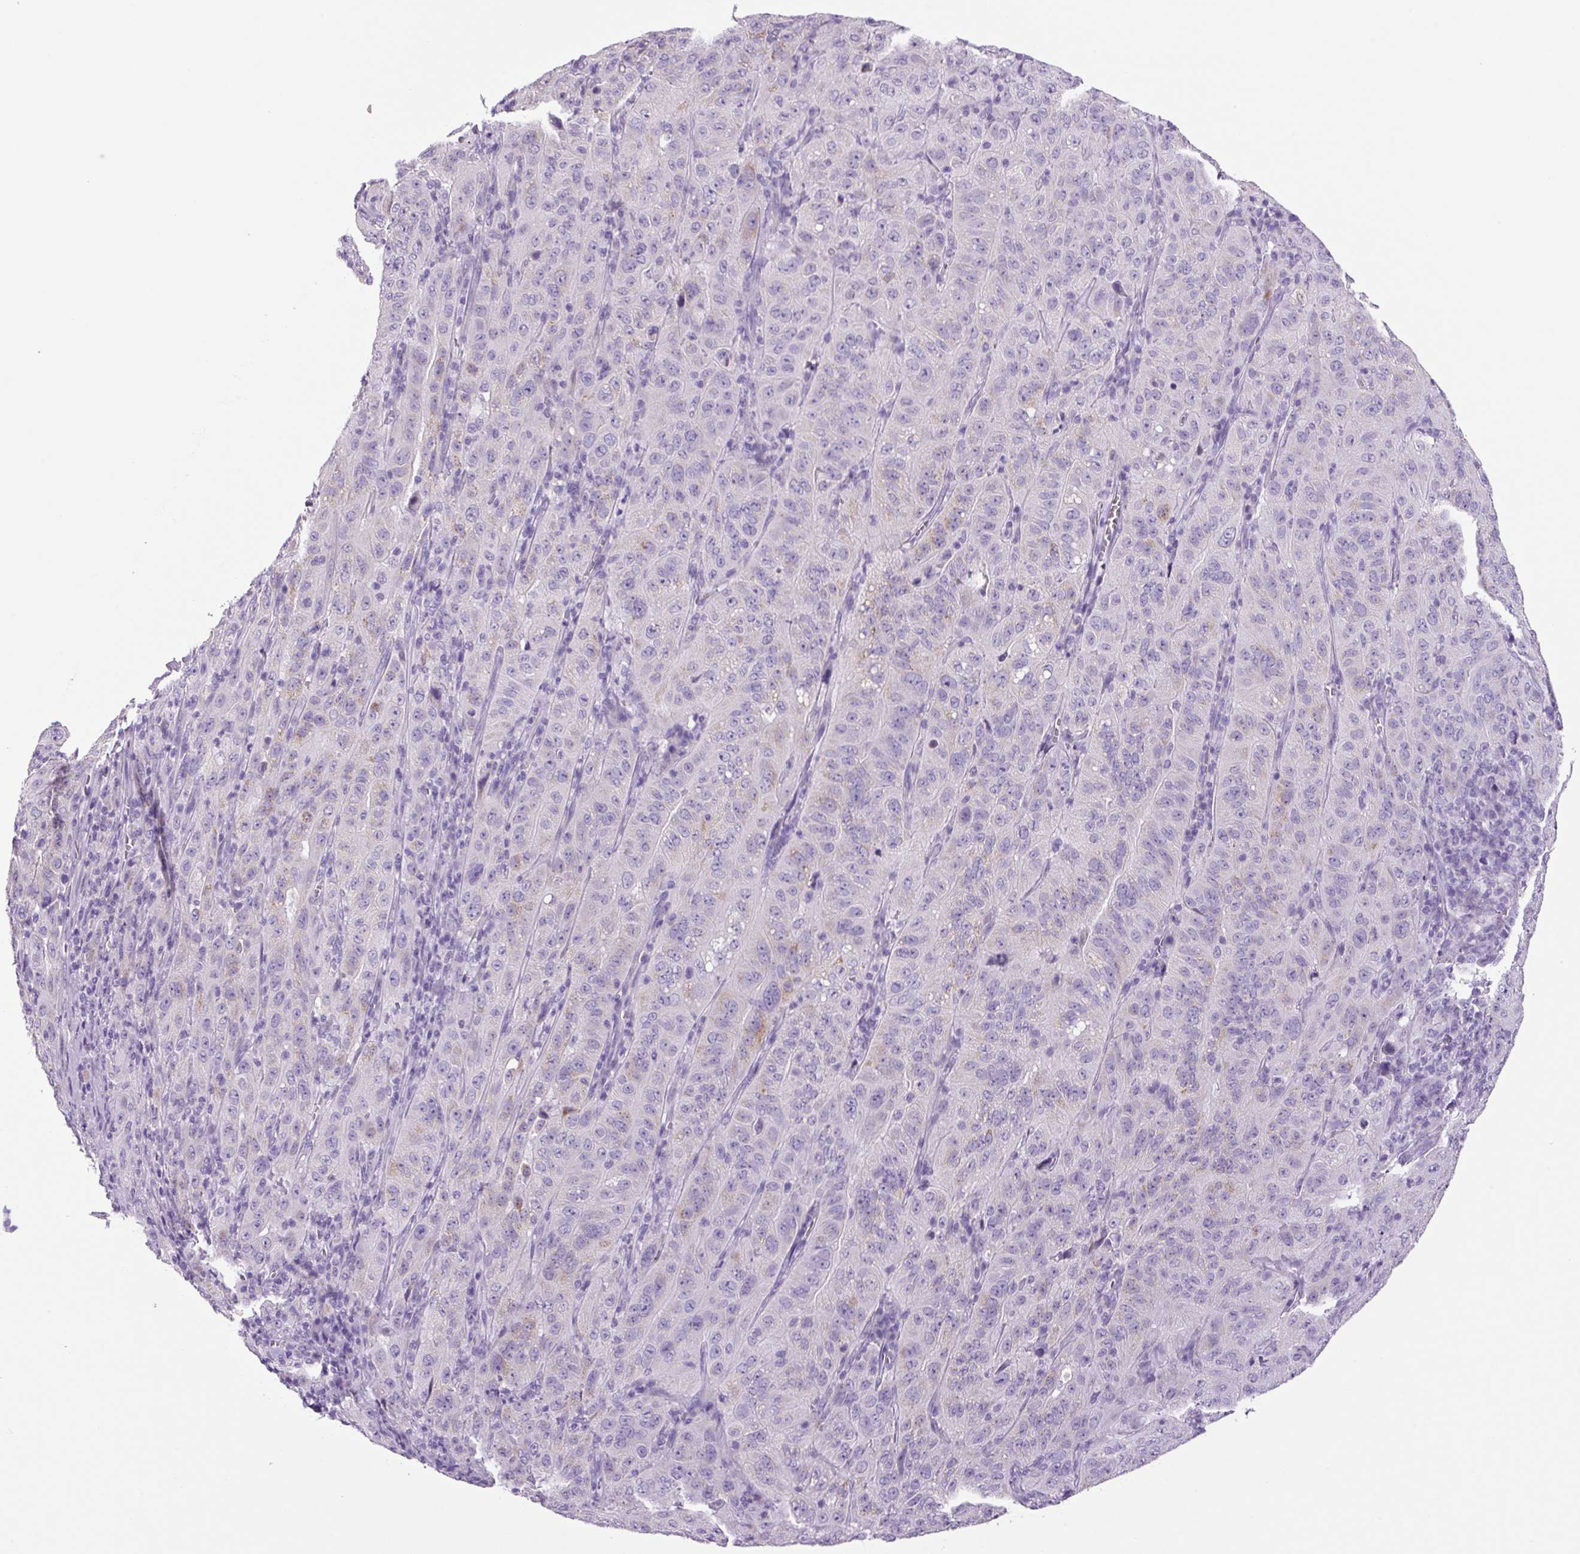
{"staining": {"intensity": "negative", "quantity": "none", "location": "none"}, "tissue": "pancreatic cancer", "cell_type": "Tumor cells", "image_type": "cancer", "snomed": [{"axis": "morphology", "description": "Adenocarcinoma, NOS"}, {"axis": "topography", "description": "Pancreas"}], "caption": "Tumor cells show no significant expression in adenocarcinoma (pancreatic). (Stains: DAB IHC with hematoxylin counter stain, Microscopy: brightfield microscopy at high magnification).", "gene": "CHGA", "patient": {"sex": "male", "age": 63}}